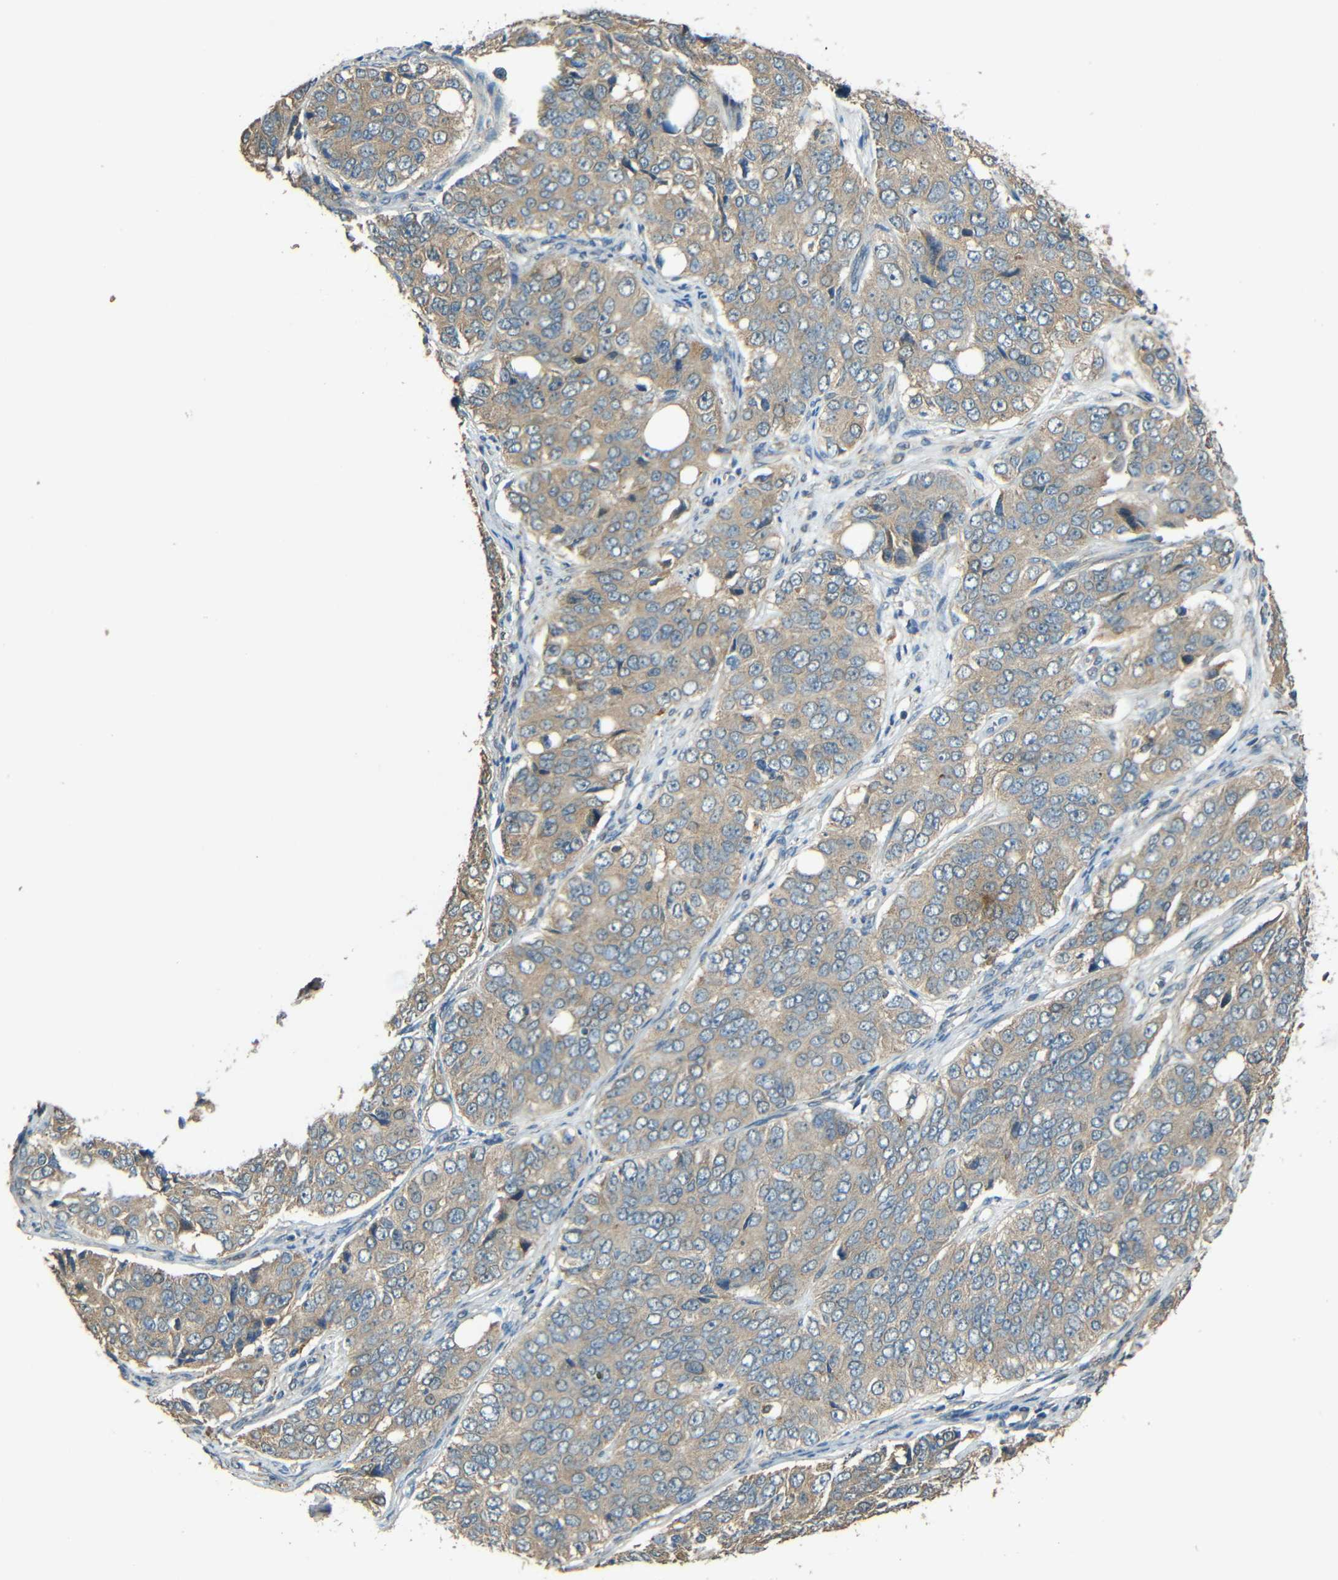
{"staining": {"intensity": "moderate", "quantity": ">75%", "location": "cytoplasmic/membranous"}, "tissue": "ovarian cancer", "cell_type": "Tumor cells", "image_type": "cancer", "snomed": [{"axis": "morphology", "description": "Carcinoma, endometroid"}, {"axis": "topography", "description": "Ovary"}], "caption": "Ovarian cancer (endometroid carcinoma) stained with immunohistochemistry displays moderate cytoplasmic/membranous staining in about >75% of tumor cells. The protein is shown in brown color, while the nuclei are stained blue.", "gene": "ACACA", "patient": {"sex": "female", "age": 51}}